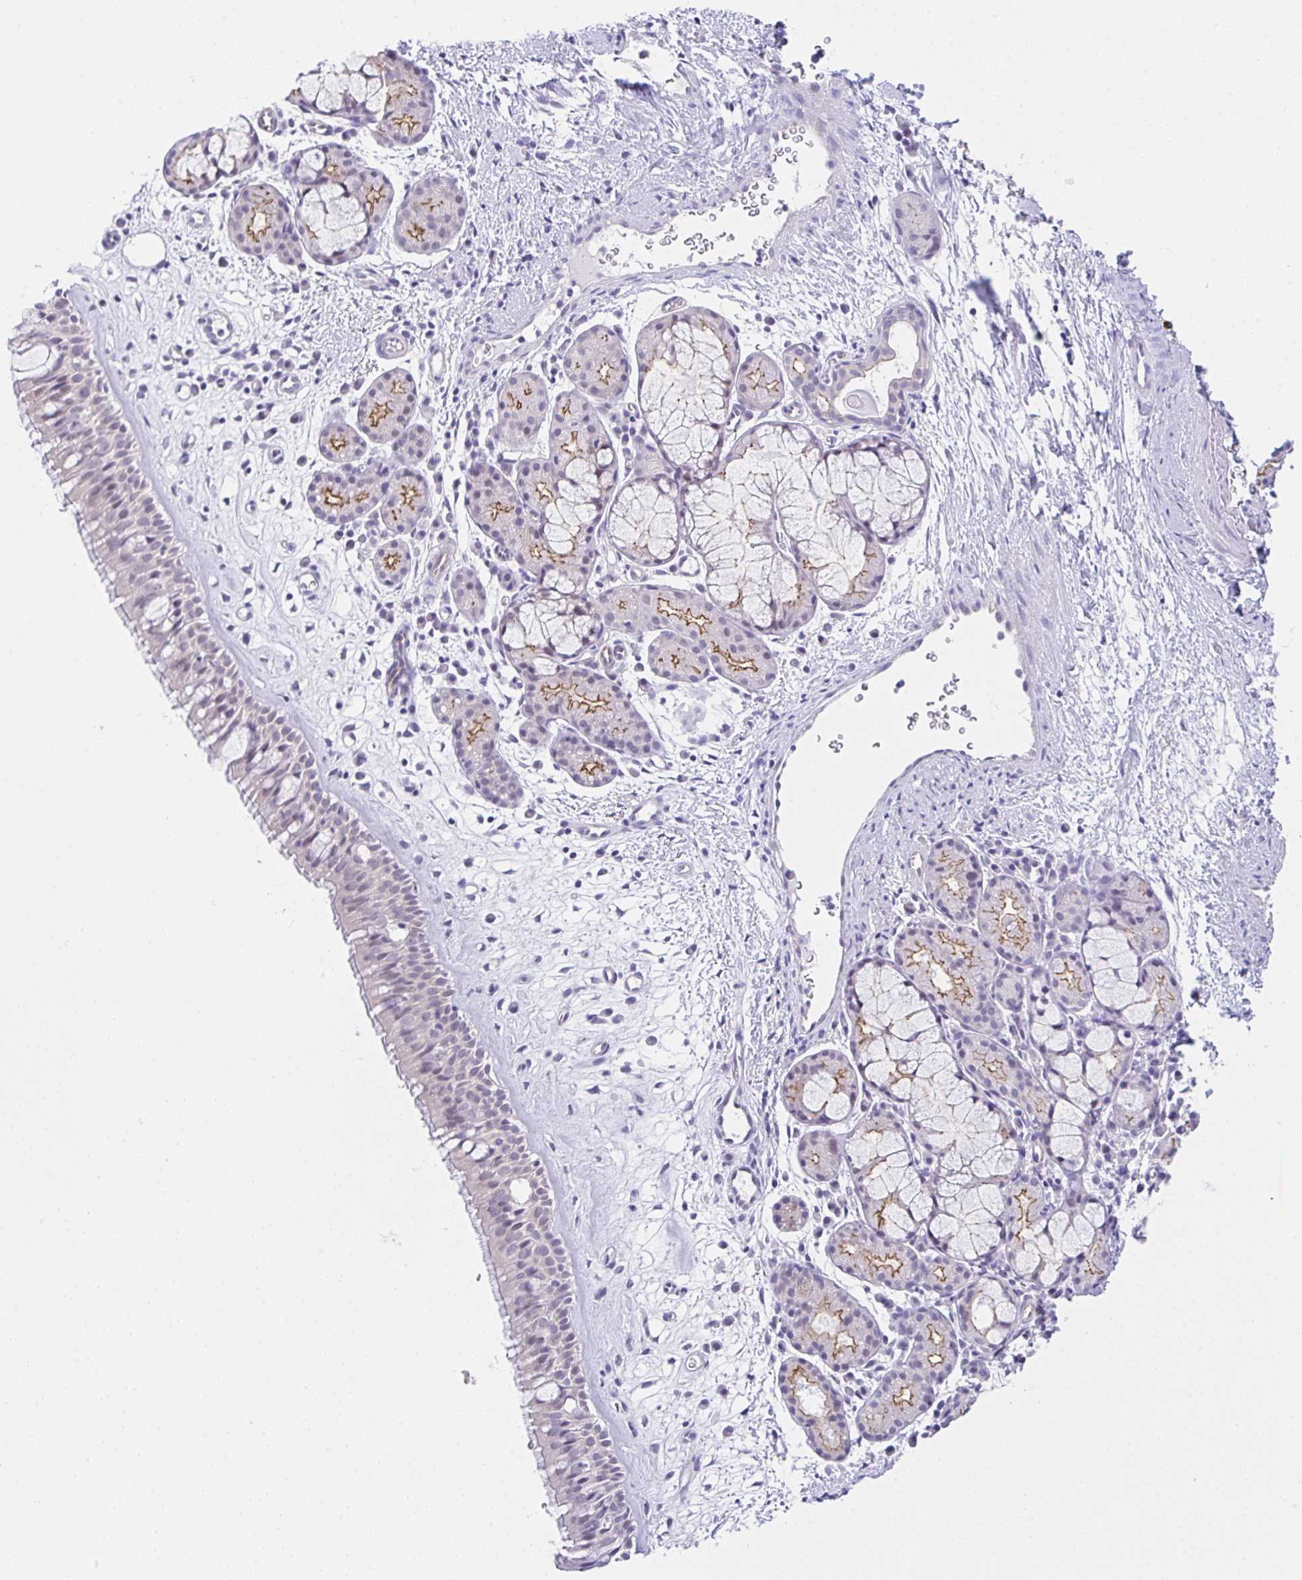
{"staining": {"intensity": "negative", "quantity": "none", "location": "none"}, "tissue": "nasopharynx", "cell_type": "Respiratory epithelial cells", "image_type": "normal", "snomed": [{"axis": "morphology", "description": "Normal tissue, NOS"}, {"axis": "topography", "description": "Nasopharynx"}], "caption": "Image shows no significant protein expression in respiratory epithelial cells of benign nasopharynx.", "gene": "CGNL1", "patient": {"sex": "male", "age": 65}}